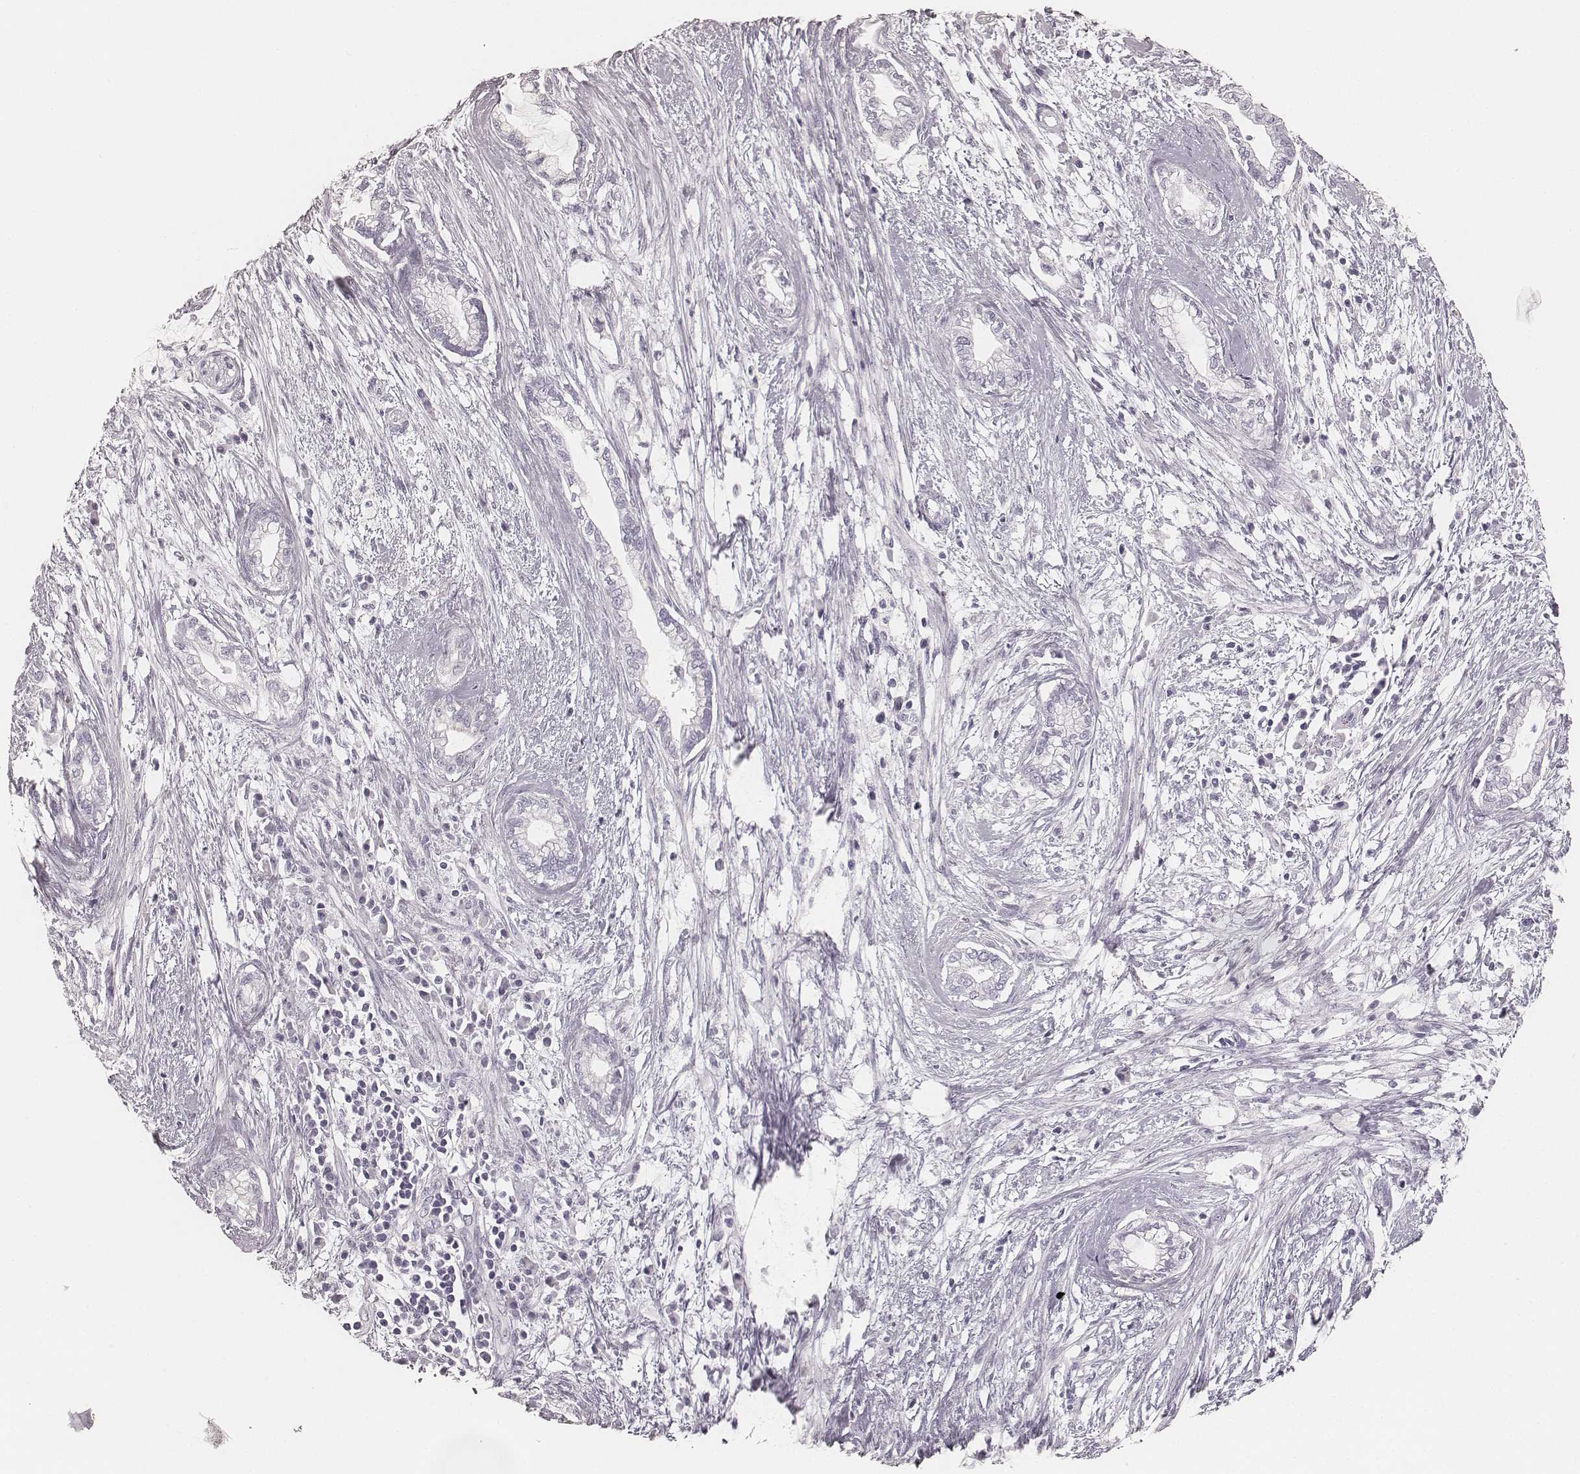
{"staining": {"intensity": "negative", "quantity": "none", "location": "none"}, "tissue": "cervical cancer", "cell_type": "Tumor cells", "image_type": "cancer", "snomed": [{"axis": "morphology", "description": "Adenocarcinoma, NOS"}, {"axis": "topography", "description": "Cervix"}], "caption": "Photomicrograph shows no significant protein positivity in tumor cells of cervical adenocarcinoma. The staining is performed using DAB (3,3'-diaminobenzidine) brown chromogen with nuclei counter-stained in using hematoxylin.", "gene": "KRT72", "patient": {"sex": "female", "age": 62}}